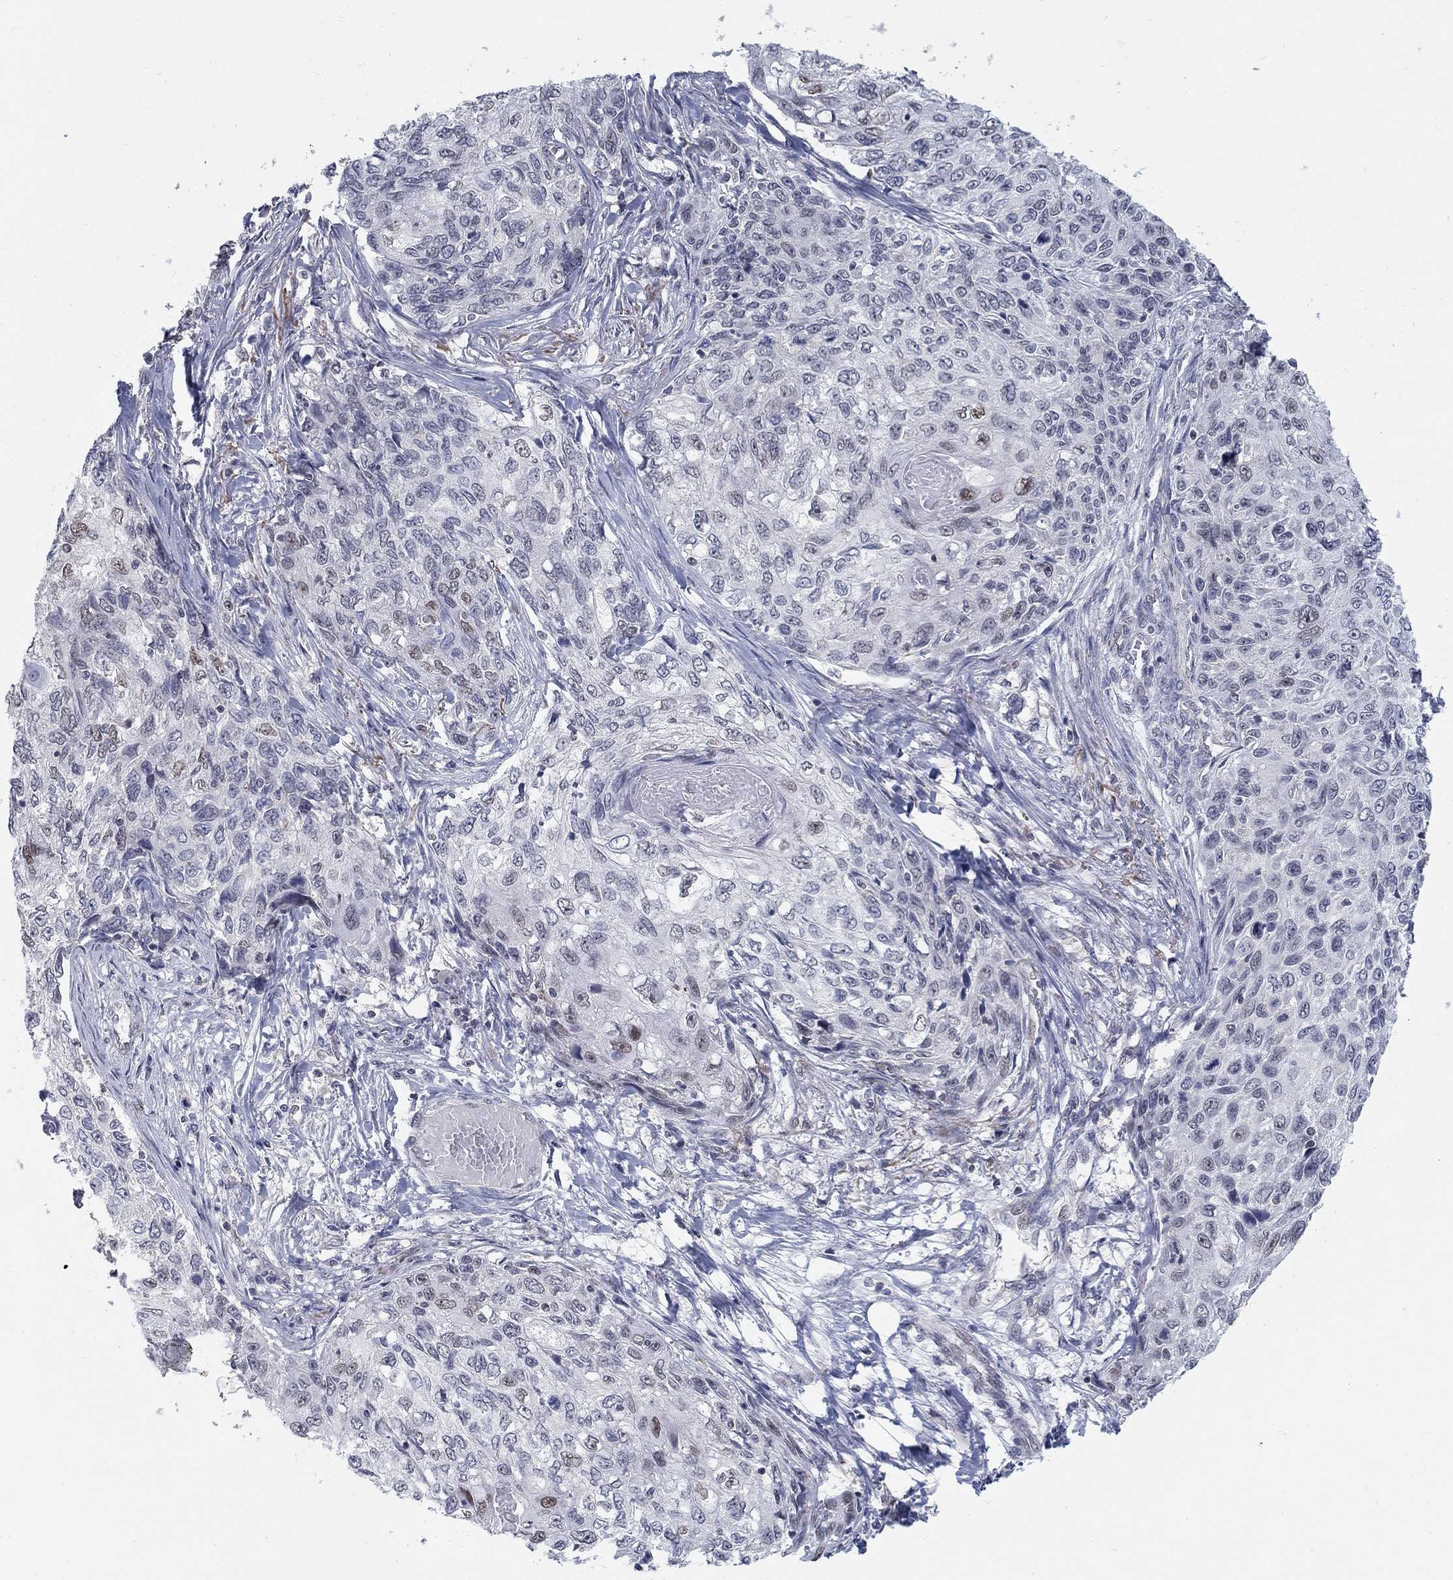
{"staining": {"intensity": "strong", "quantity": "<25%", "location": "nuclear"}, "tissue": "skin cancer", "cell_type": "Tumor cells", "image_type": "cancer", "snomed": [{"axis": "morphology", "description": "Squamous cell carcinoma, NOS"}, {"axis": "topography", "description": "Skin"}], "caption": "This micrograph reveals immunohistochemistry (IHC) staining of squamous cell carcinoma (skin), with medium strong nuclear staining in approximately <25% of tumor cells.", "gene": "GCFC2", "patient": {"sex": "male", "age": 92}}